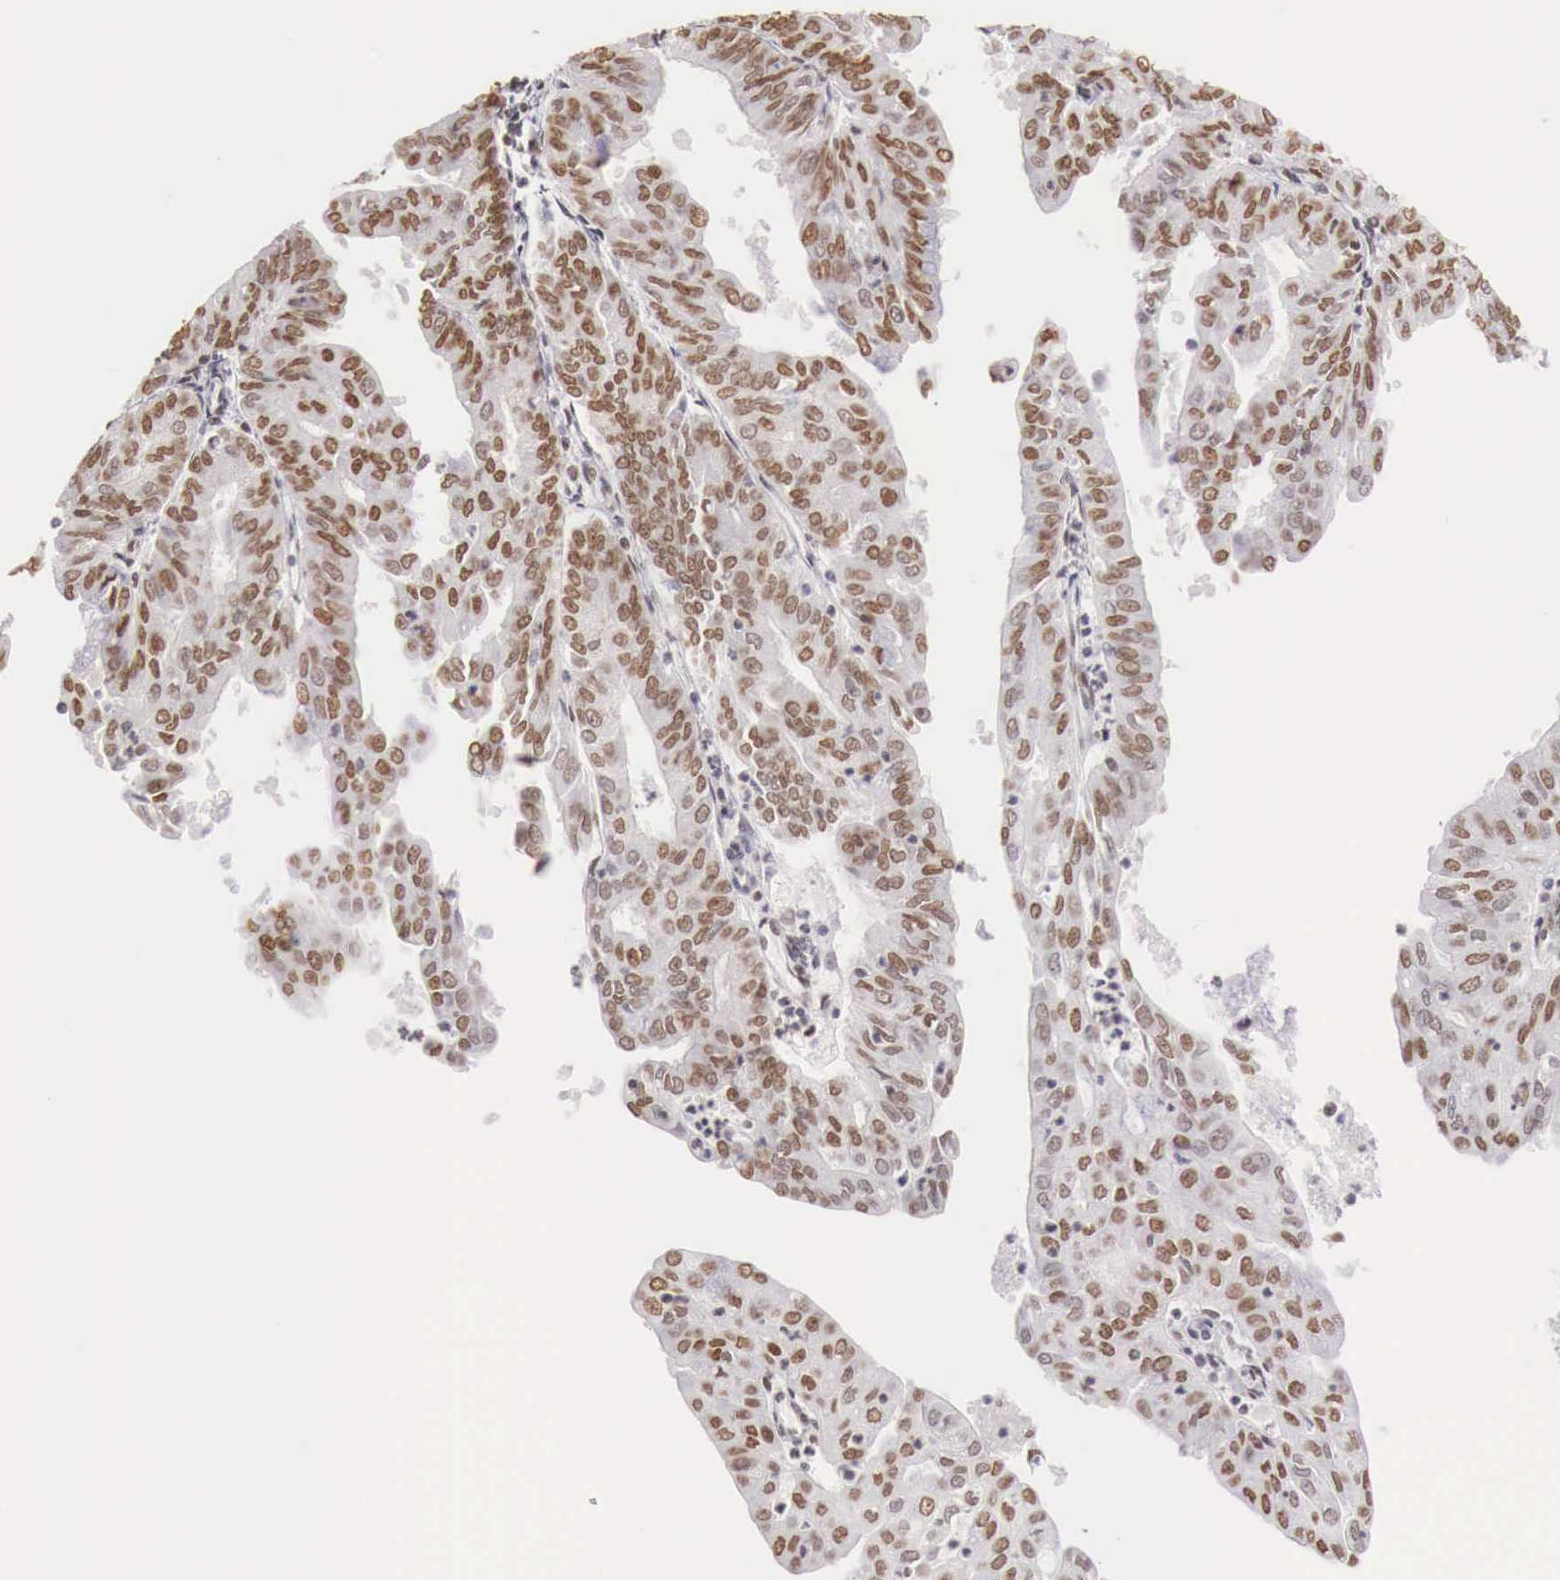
{"staining": {"intensity": "moderate", "quantity": "25%-75%", "location": "nuclear"}, "tissue": "endometrial cancer", "cell_type": "Tumor cells", "image_type": "cancer", "snomed": [{"axis": "morphology", "description": "Adenocarcinoma, NOS"}, {"axis": "topography", "description": "Endometrium"}], "caption": "Immunohistochemistry of endometrial cancer (adenocarcinoma) displays medium levels of moderate nuclear staining in about 25%-75% of tumor cells.", "gene": "PHF14", "patient": {"sex": "female", "age": 79}}